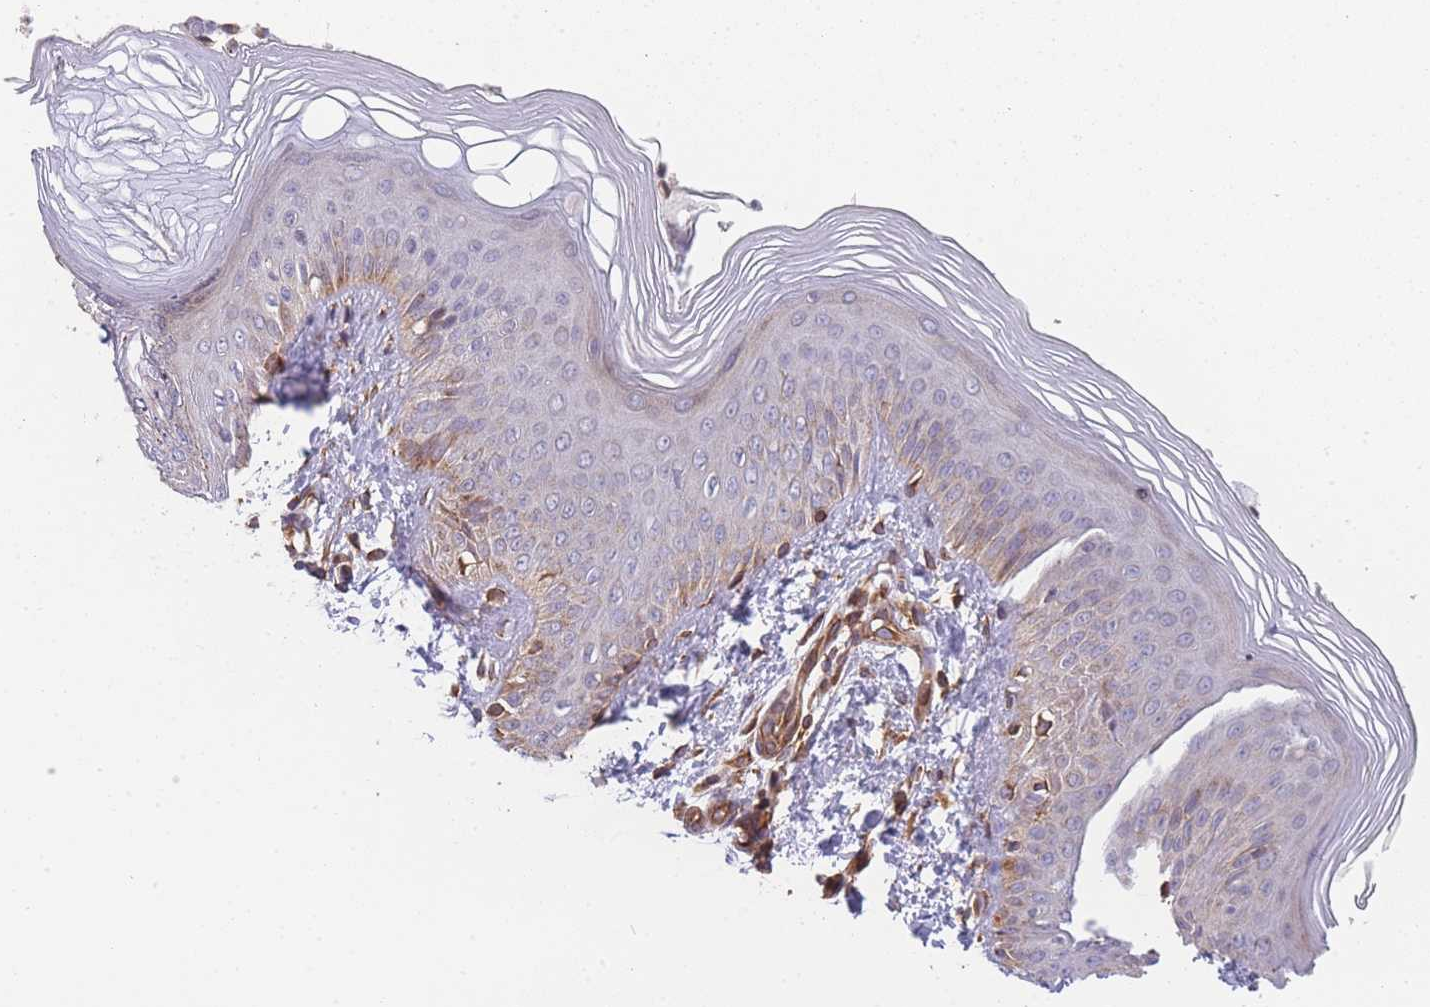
{"staining": {"intensity": "moderate", "quantity": "<25%", "location": "cytoplasmic/membranous"}, "tissue": "skin", "cell_type": "Epidermal cells", "image_type": "normal", "snomed": [{"axis": "morphology", "description": "Normal tissue, NOS"}, {"axis": "morphology", "description": "Inflammation, NOS"}, {"axis": "topography", "description": "Soft tissue"}, {"axis": "topography", "description": "Anal"}], "caption": "Protein staining of unremarkable skin displays moderate cytoplasmic/membranous positivity in approximately <25% of epidermal cells.", "gene": "MTRES1", "patient": {"sex": "female", "age": 15}}